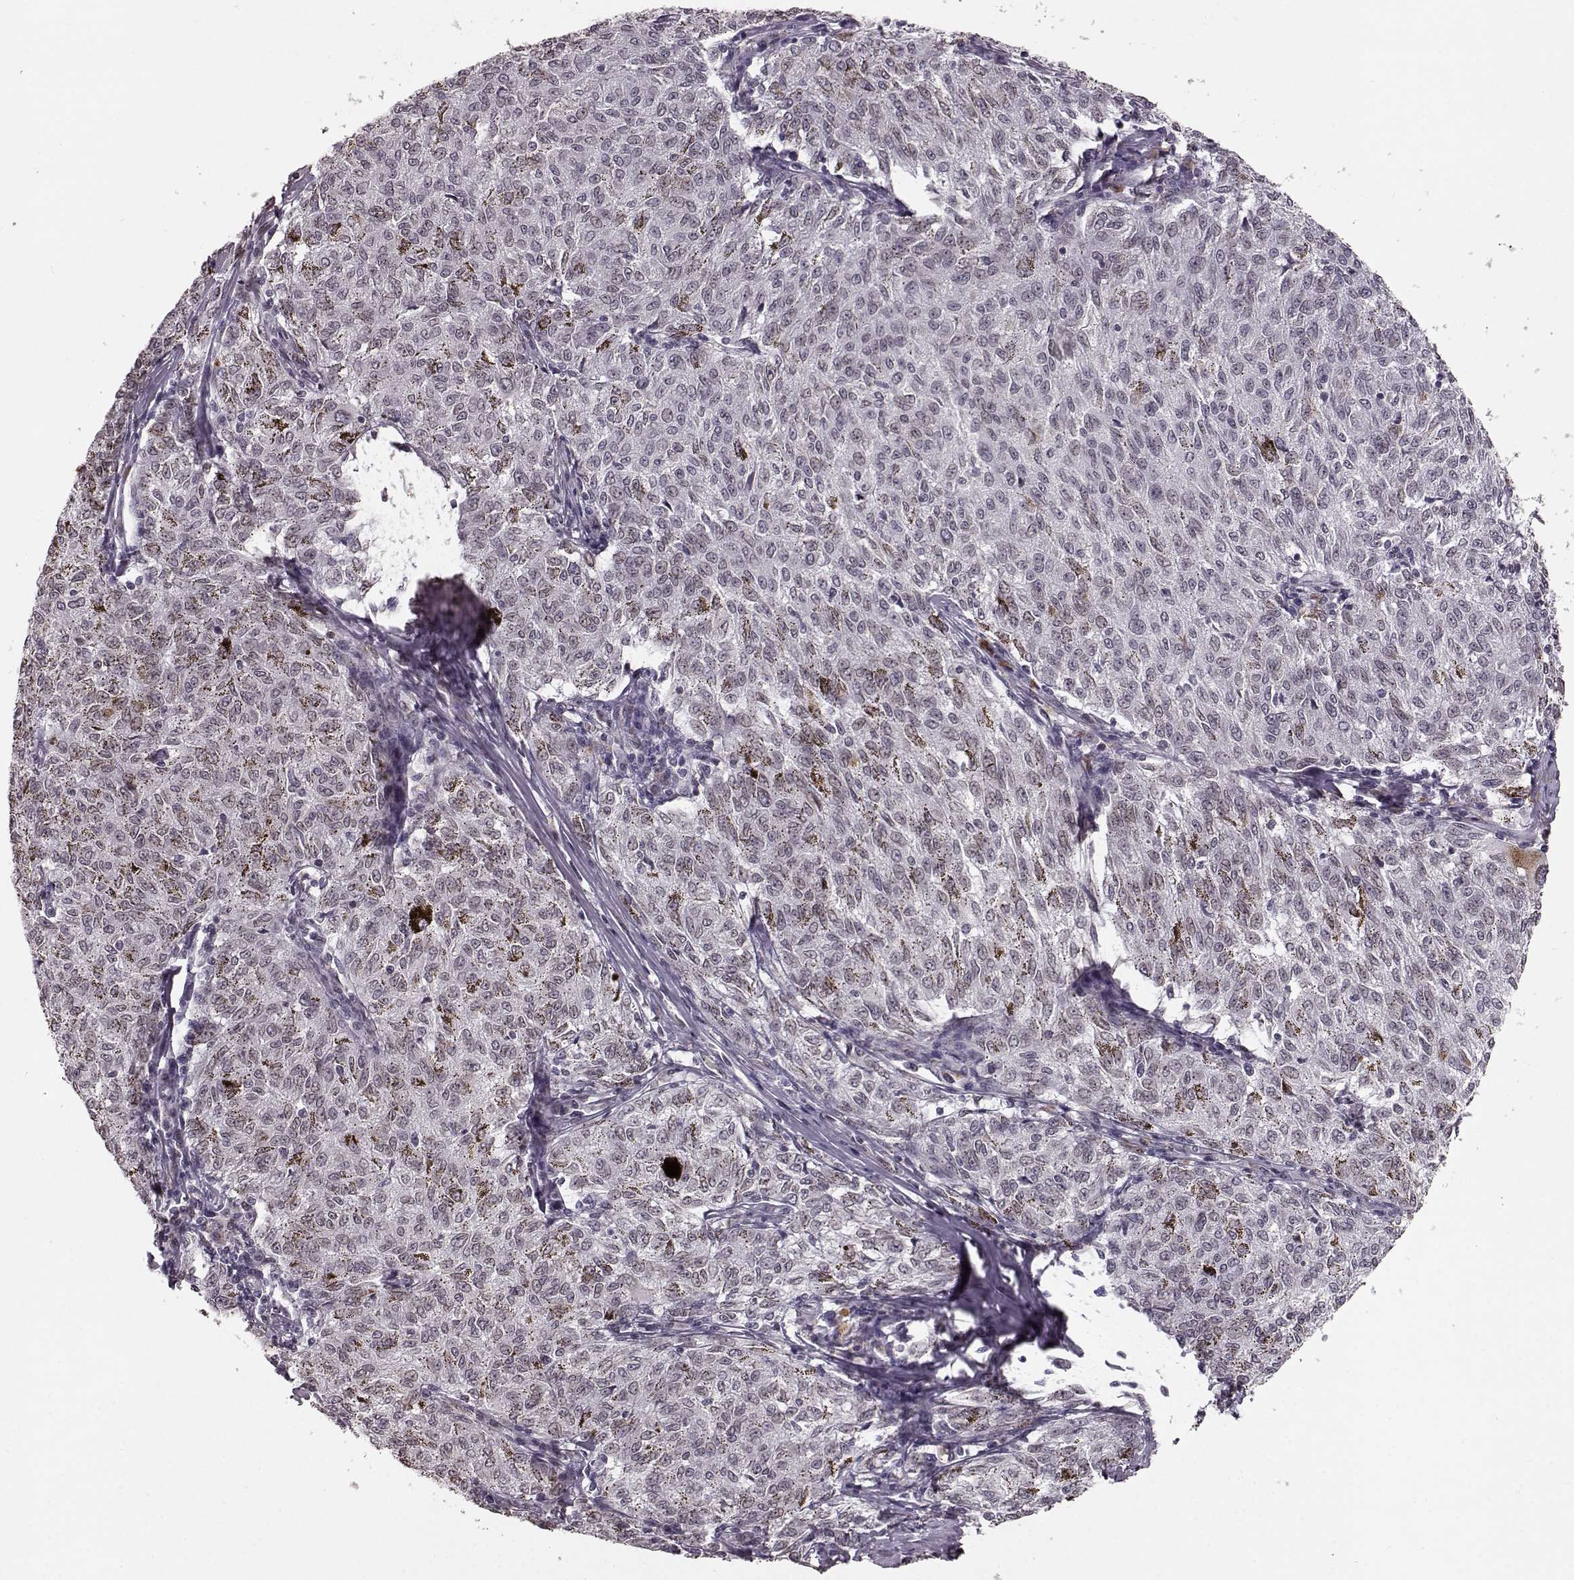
{"staining": {"intensity": "negative", "quantity": "none", "location": "none"}, "tissue": "melanoma", "cell_type": "Tumor cells", "image_type": "cancer", "snomed": [{"axis": "morphology", "description": "Malignant melanoma, NOS"}, {"axis": "topography", "description": "Skin"}], "caption": "Human melanoma stained for a protein using immunohistochemistry (IHC) displays no expression in tumor cells.", "gene": "DCAF12", "patient": {"sex": "female", "age": 72}}